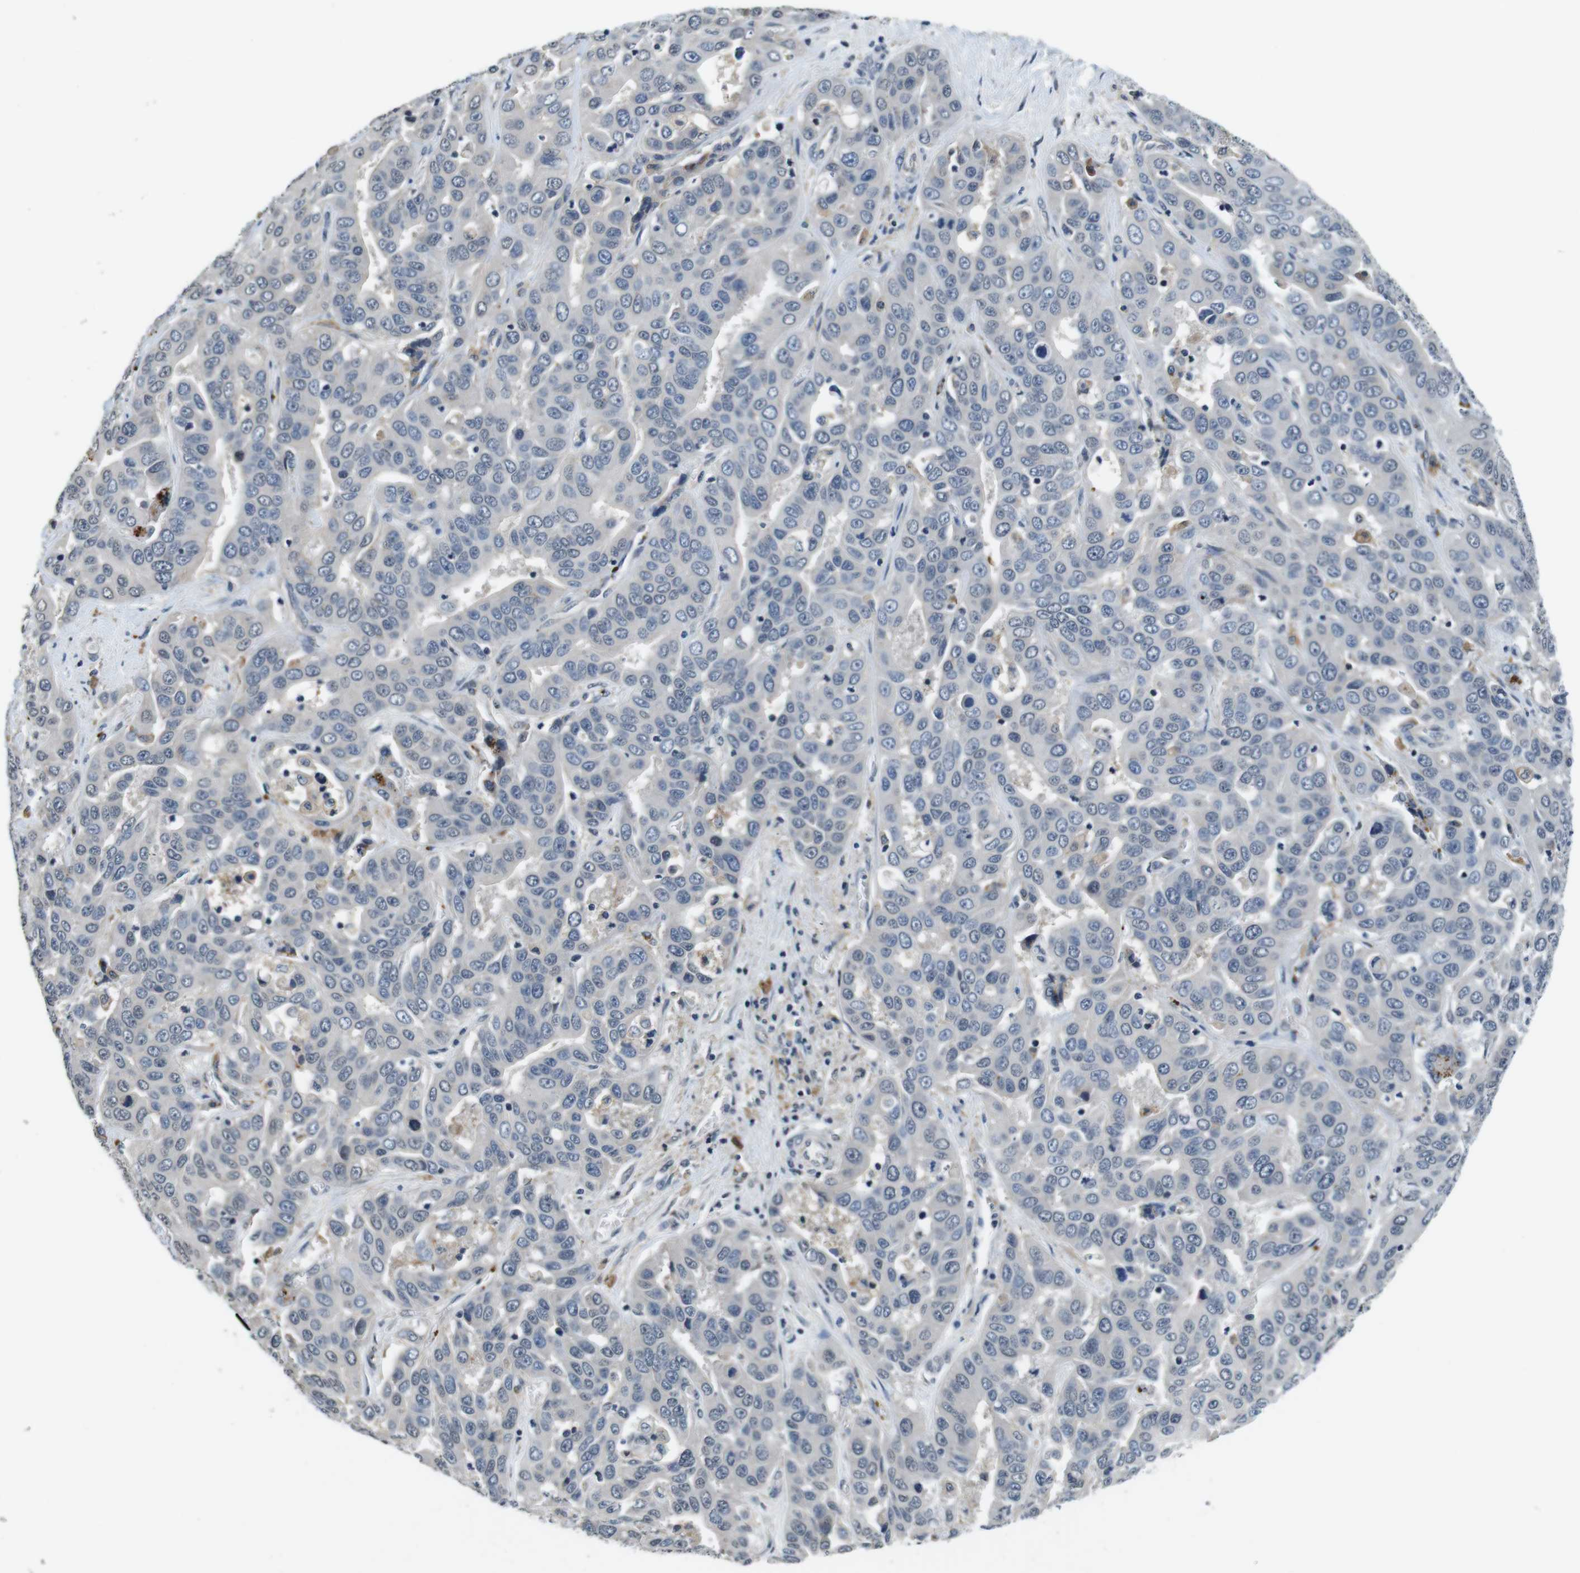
{"staining": {"intensity": "negative", "quantity": "none", "location": "none"}, "tissue": "liver cancer", "cell_type": "Tumor cells", "image_type": "cancer", "snomed": [{"axis": "morphology", "description": "Cholangiocarcinoma"}, {"axis": "topography", "description": "Liver"}], "caption": "Tumor cells show no significant protein expression in cholangiocarcinoma (liver). (Brightfield microscopy of DAB immunohistochemistry (IHC) at high magnification).", "gene": "CD163L1", "patient": {"sex": "female", "age": 52}}